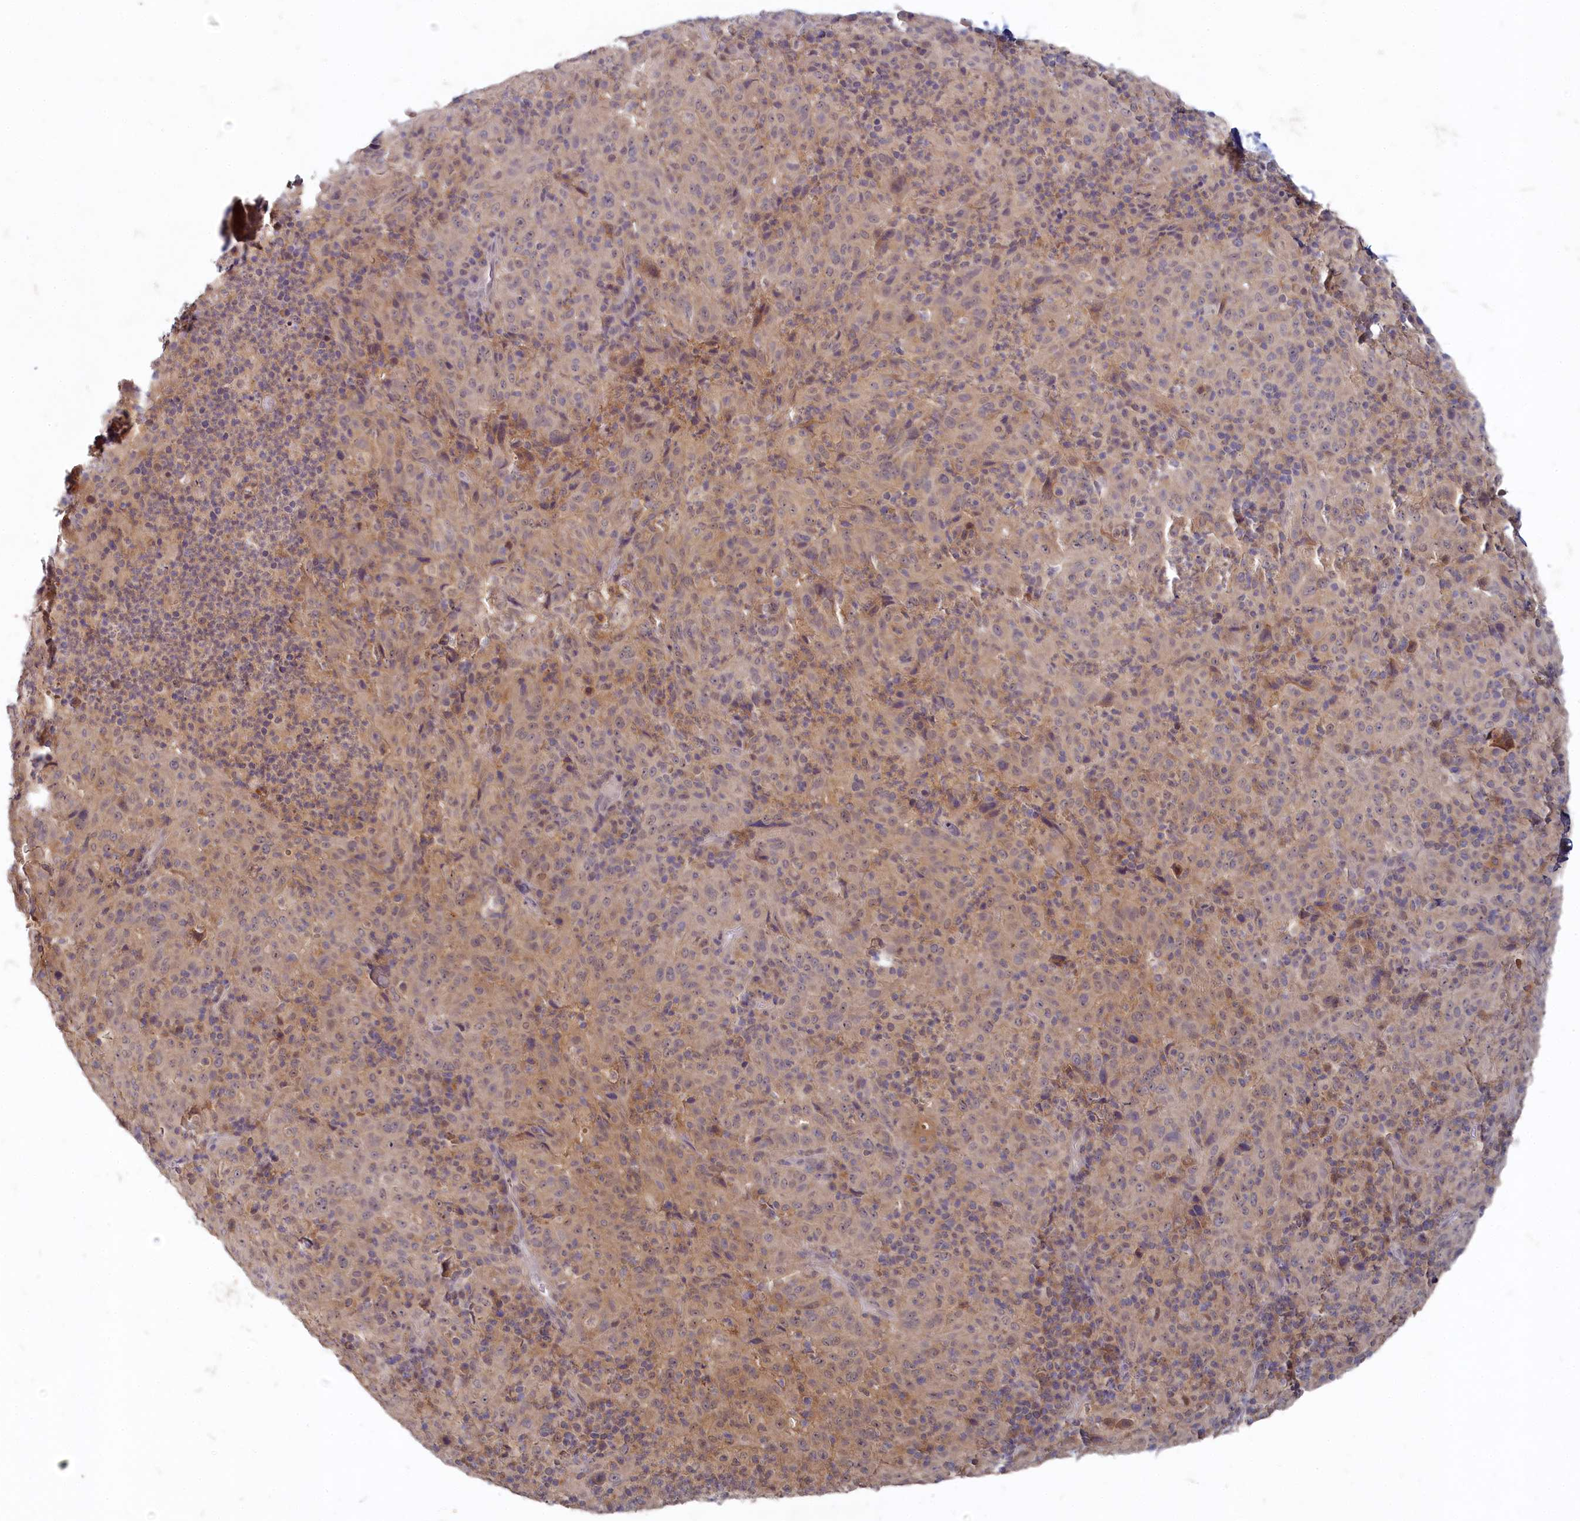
{"staining": {"intensity": "weak", "quantity": ">75%", "location": "cytoplasmic/membranous"}, "tissue": "pancreatic cancer", "cell_type": "Tumor cells", "image_type": "cancer", "snomed": [{"axis": "morphology", "description": "Adenocarcinoma, NOS"}, {"axis": "topography", "description": "Pancreas"}], "caption": "Adenocarcinoma (pancreatic) tissue demonstrates weak cytoplasmic/membranous positivity in approximately >75% of tumor cells, visualized by immunohistochemistry. Nuclei are stained in blue.", "gene": "HERC3", "patient": {"sex": "male", "age": 63}}